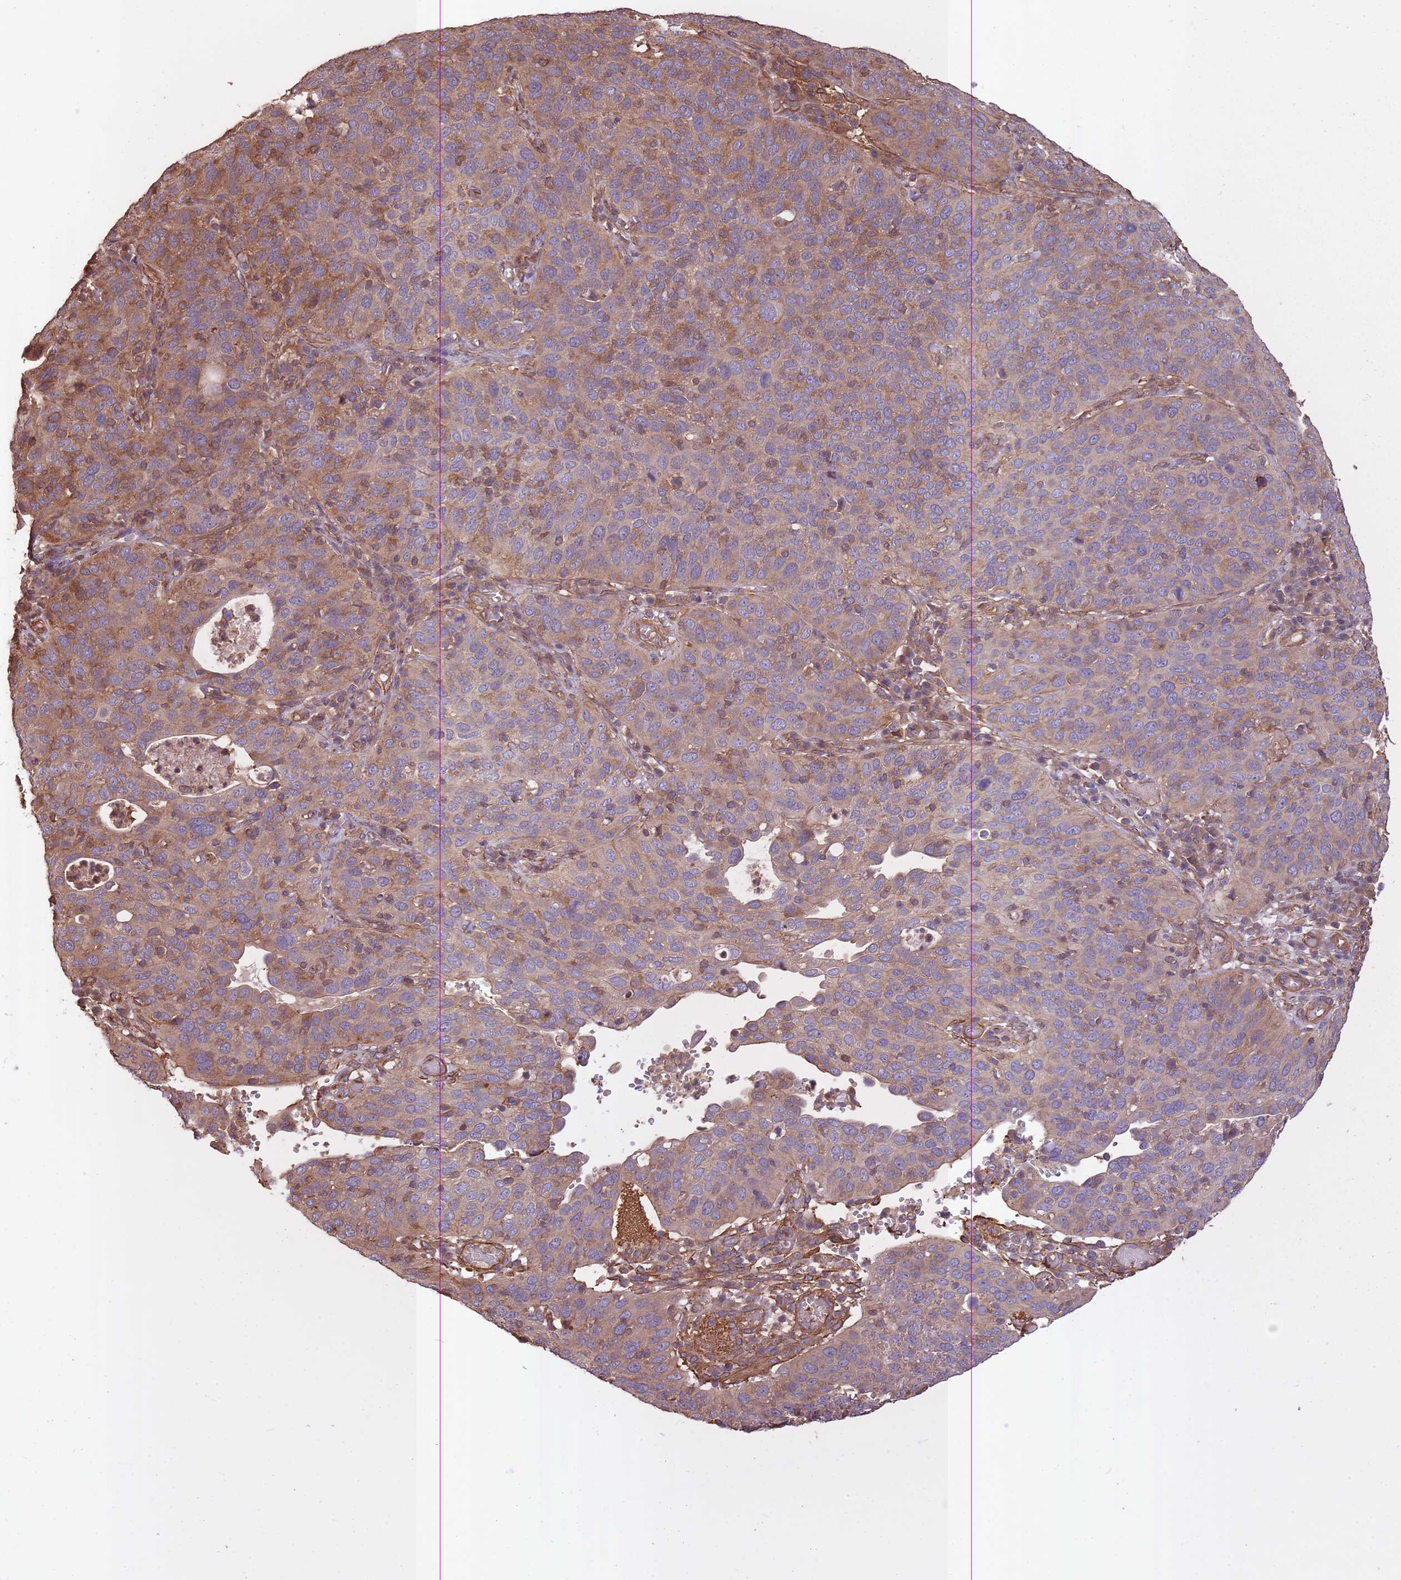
{"staining": {"intensity": "moderate", "quantity": ">75%", "location": "cytoplasmic/membranous"}, "tissue": "cervical cancer", "cell_type": "Tumor cells", "image_type": "cancer", "snomed": [{"axis": "morphology", "description": "Squamous cell carcinoma, NOS"}, {"axis": "topography", "description": "Cervix"}], "caption": "About >75% of tumor cells in cervical squamous cell carcinoma reveal moderate cytoplasmic/membranous protein expression as visualized by brown immunohistochemical staining.", "gene": "ARMH3", "patient": {"sex": "female", "age": 36}}